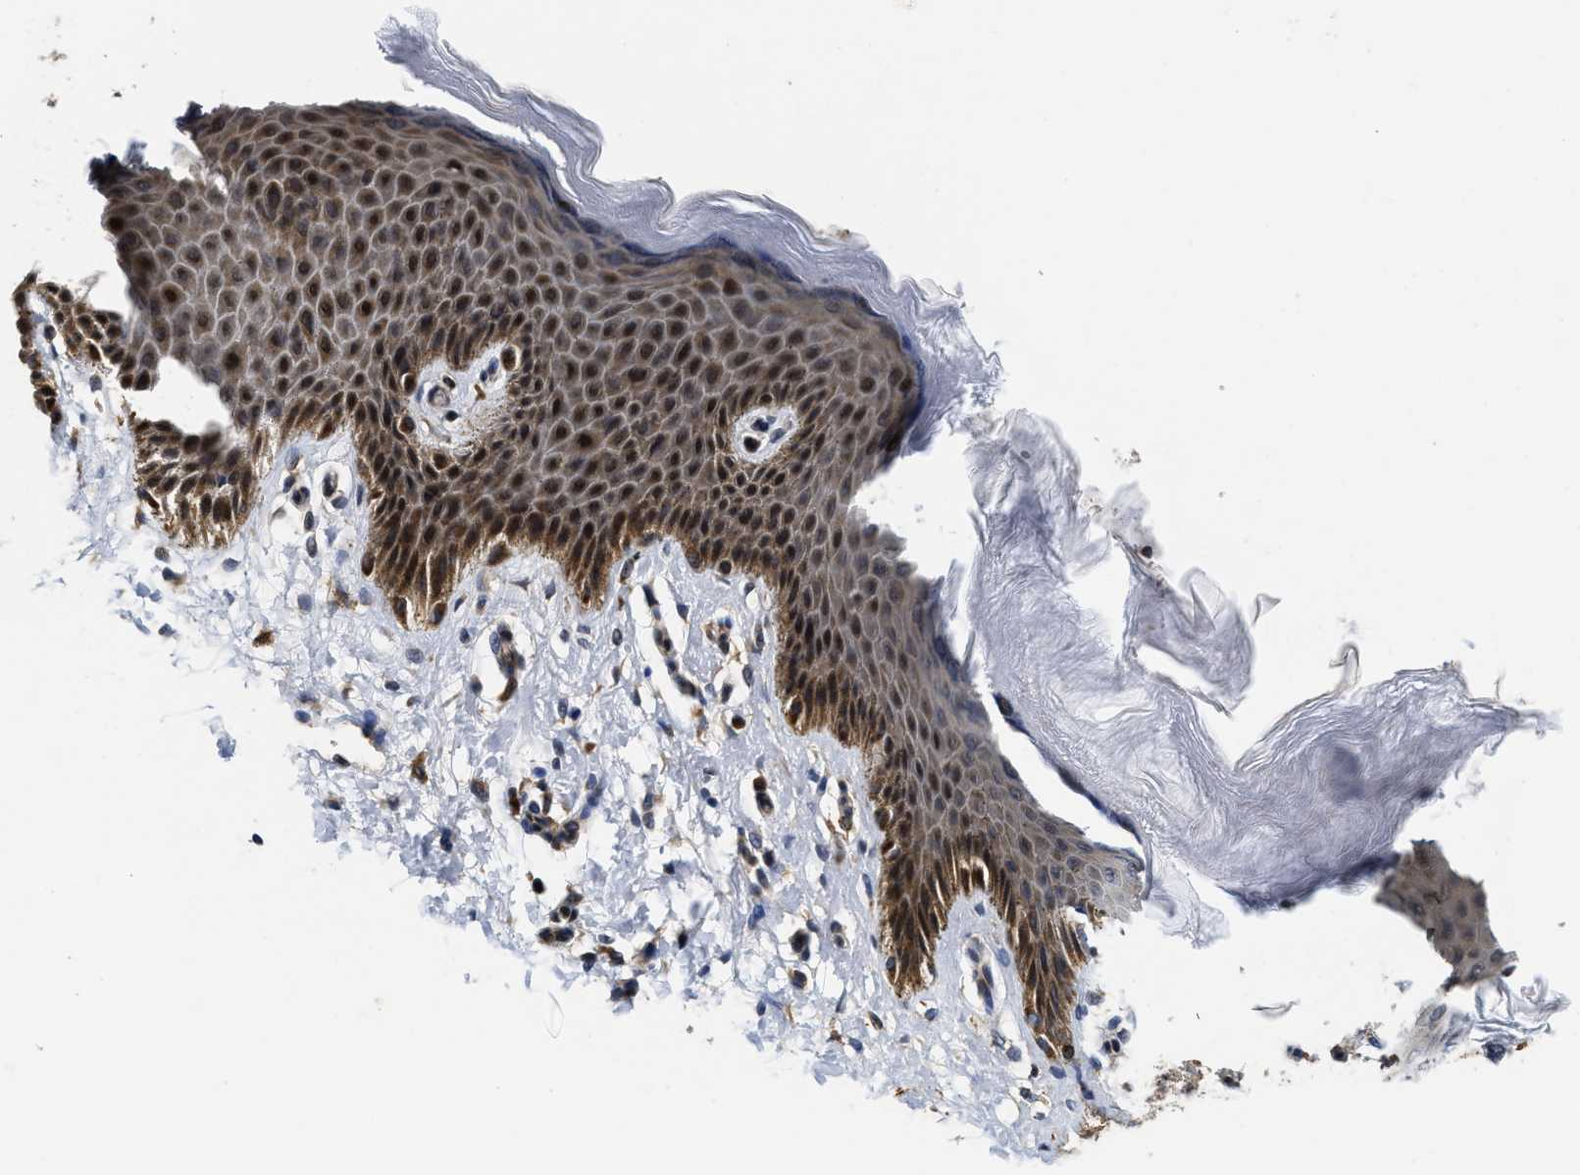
{"staining": {"intensity": "moderate", "quantity": "25%-75%", "location": "cytoplasmic/membranous,nuclear"}, "tissue": "skin", "cell_type": "Epidermal cells", "image_type": "normal", "snomed": [{"axis": "morphology", "description": "Normal tissue, NOS"}, {"axis": "topography", "description": "Anal"}], "caption": "DAB immunohistochemical staining of unremarkable human skin demonstrates moderate cytoplasmic/membranous,nuclear protein expression in about 25%-75% of epidermal cells. (DAB IHC, brown staining for protein, blue staining for nuclei).", "gene": "SCYL2", "patient": {"sex": "male", "age": 44}}